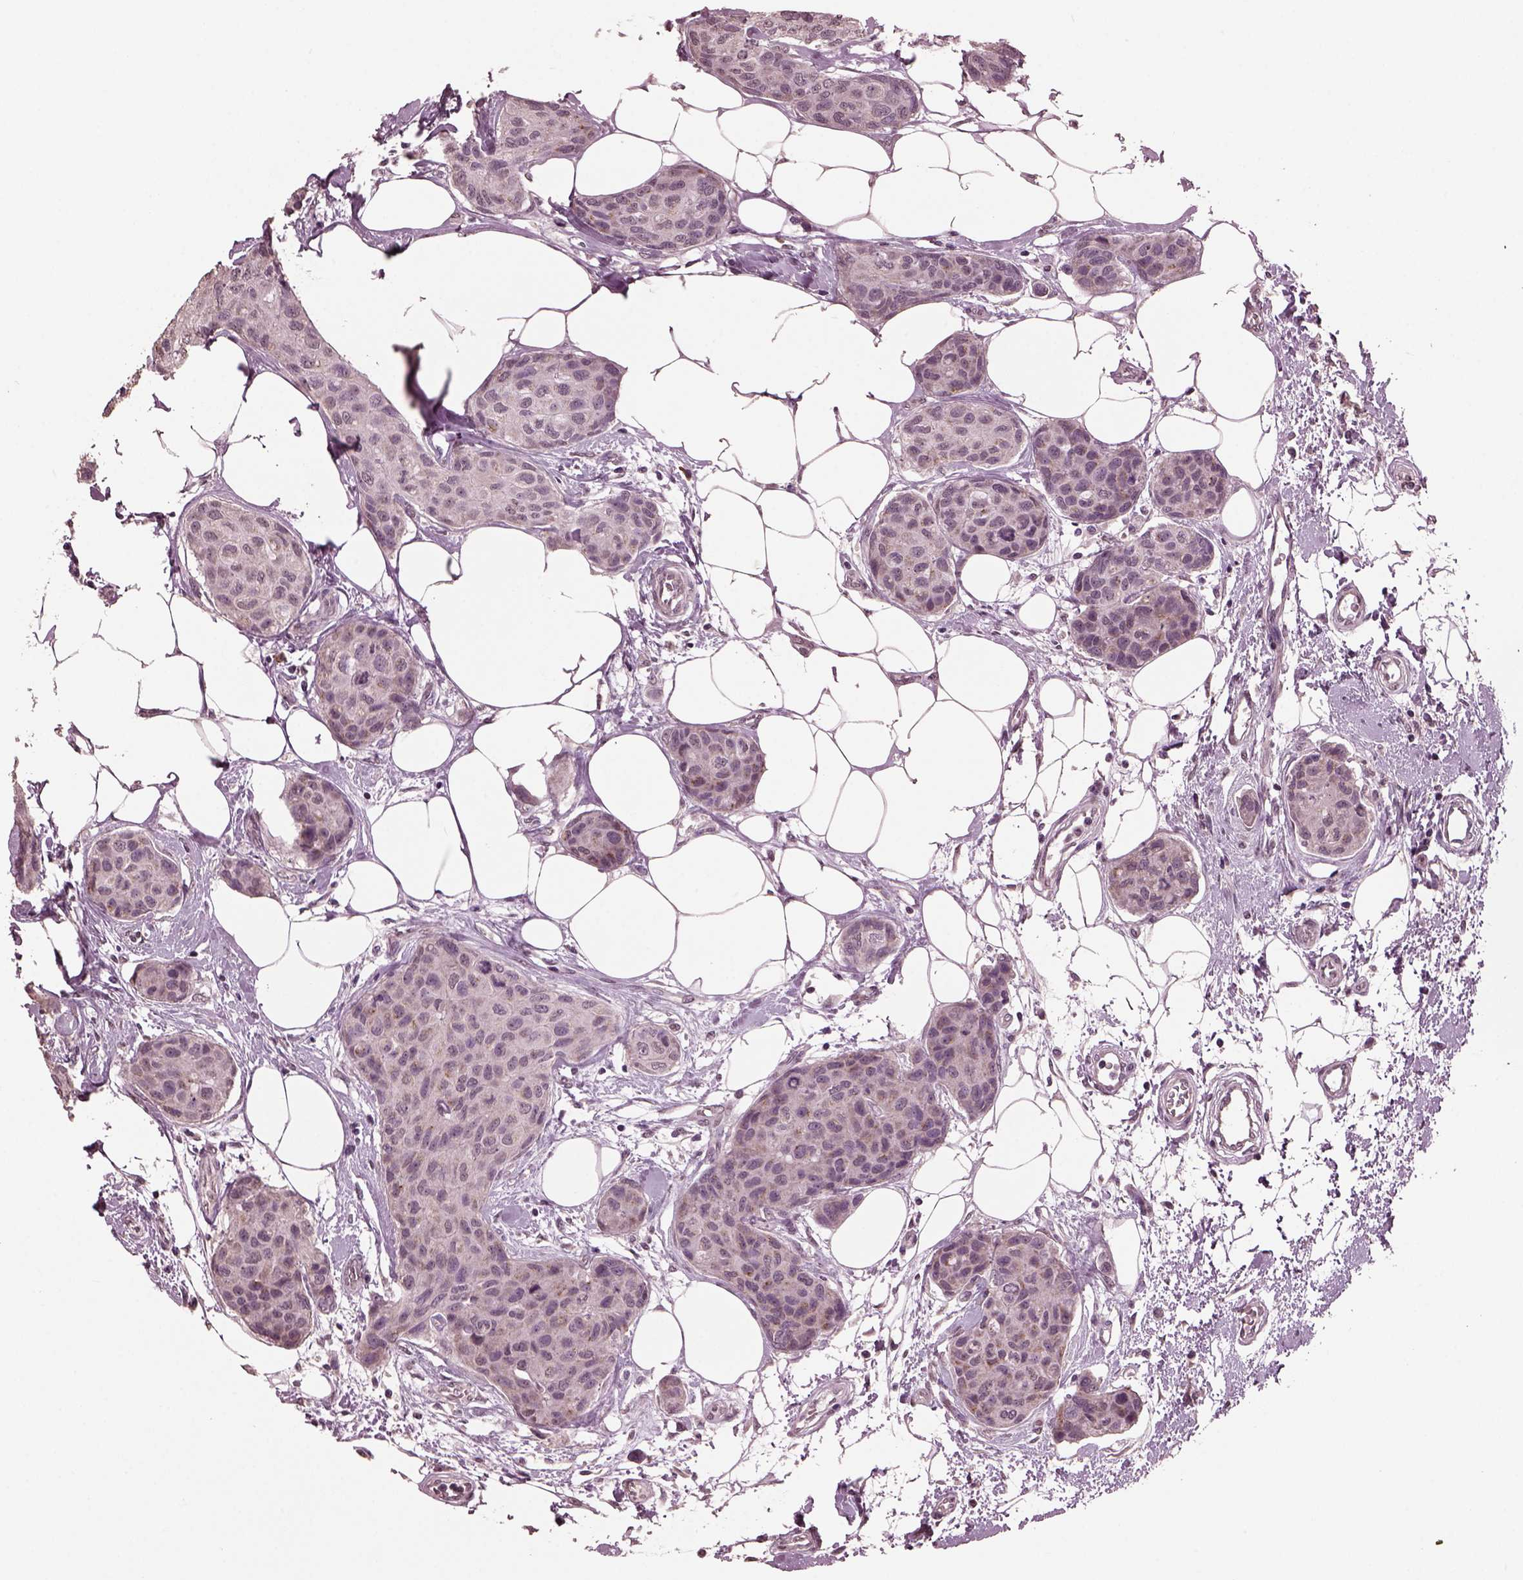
{"staining": {"intensity": "negative", "quantity": "none", "location": "none"}, "tissue": "breast cancer", "cell_type": "Tumor cells", "image_type": "cancer", "snomed": [{"axis": "morphology", "description": "Duct carcinoma"}, {"axis": "topography", "description": "Breast"}], "caption": "The histopathology image demonstrates no staining of tumor cells in breast cancer (invasive ductal carcinoma). The staining is performed using DAB (3,3'-diaminobenzidine) brown chromogen with nuclei counter-stained in using hematoxylin.", "gene": "IL18RAP", "patient": {"sex": "female", "age": 80}}